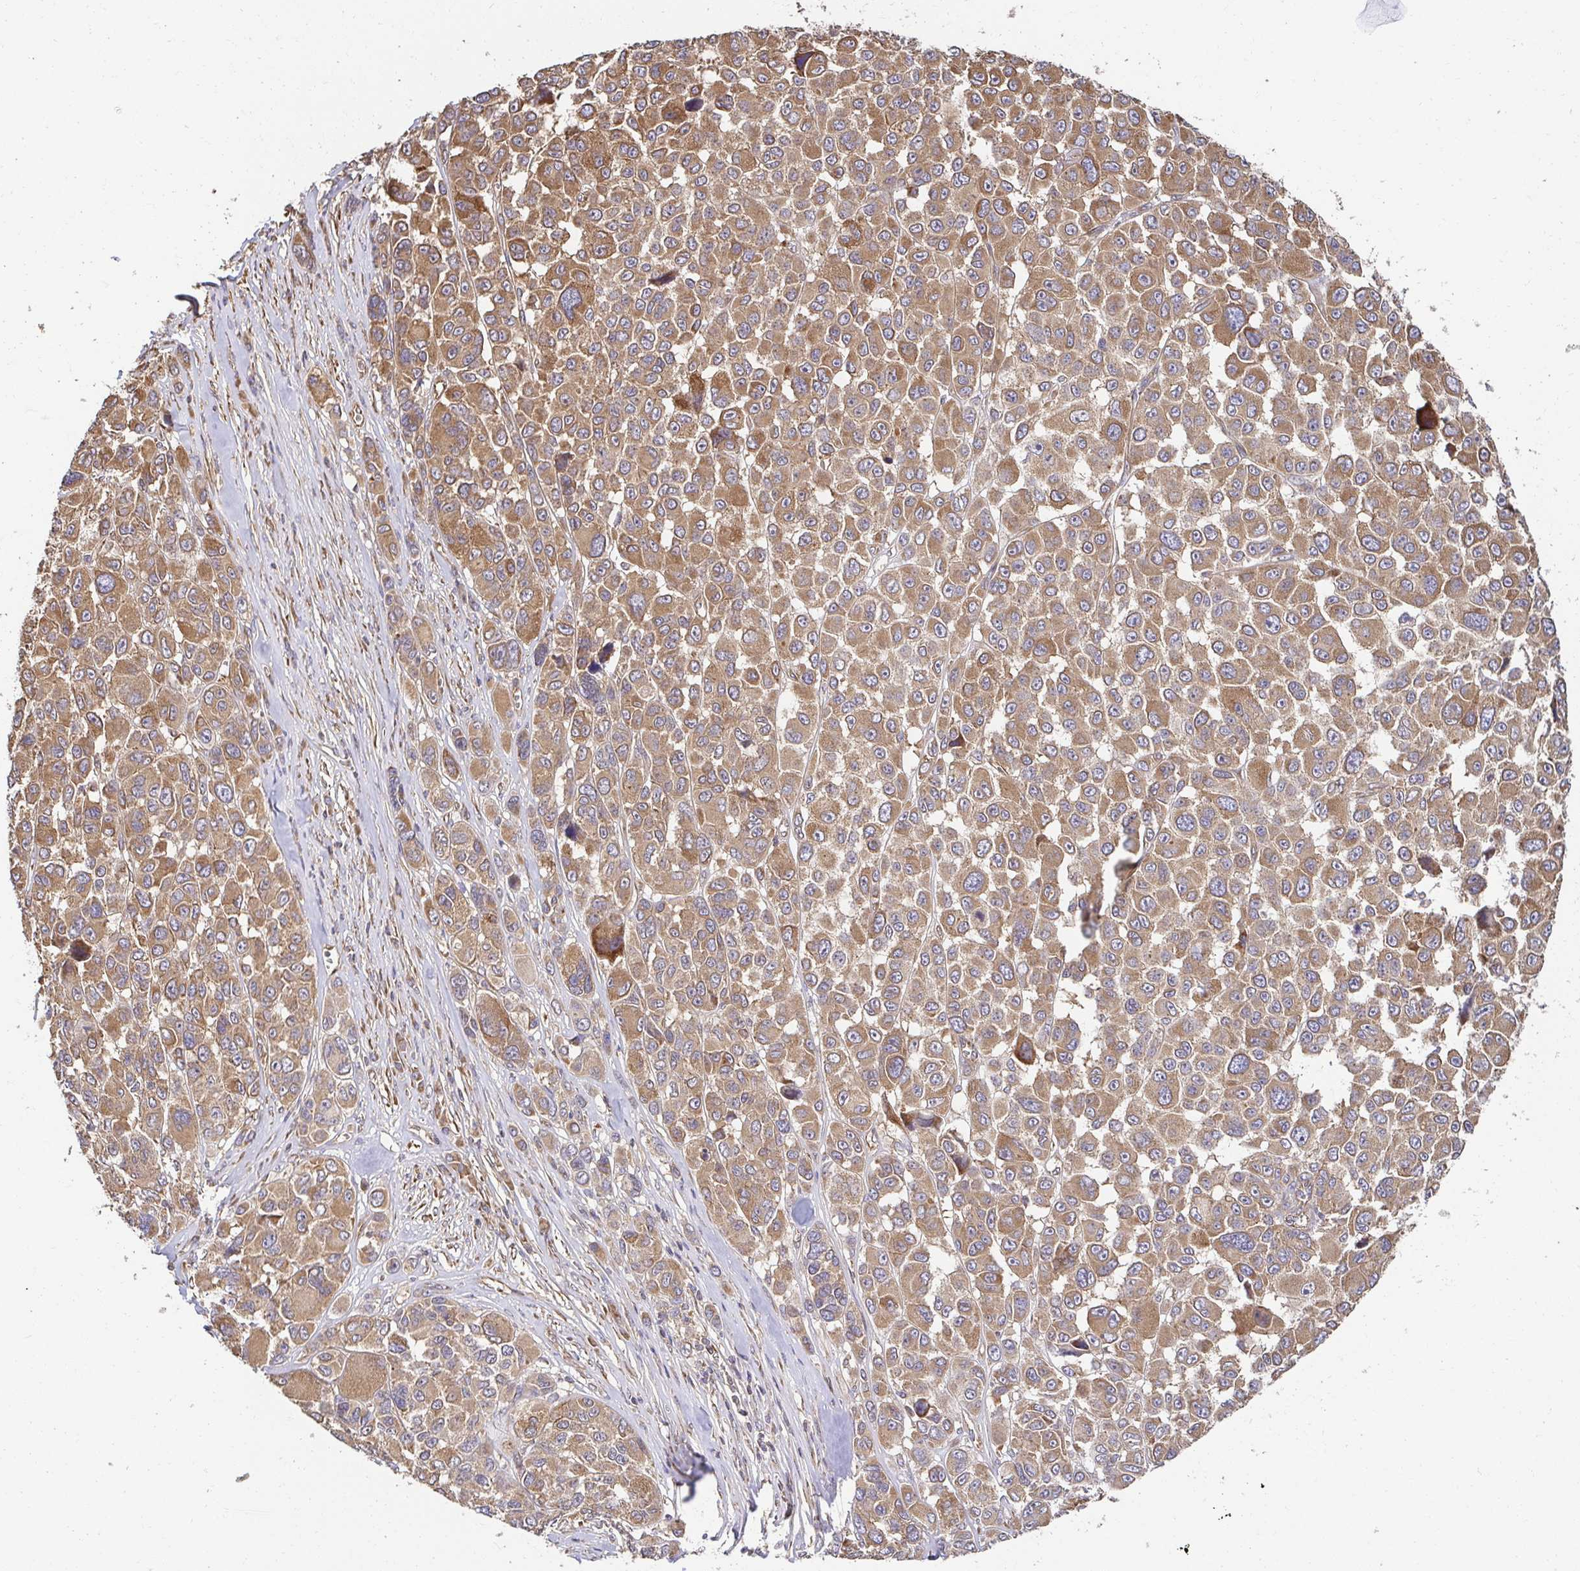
{"staining": {"intensity": "moderate", "quantity": ">75%", "location": "cytoplasmic/membranous"}, "tissue": "melanoma", "cell_type": "Tumor cells", "image_type": "cancer", "snomed": [{"axis": "morphology", "description": "Malignant melanoma, NOS"}, {"axis": "topography", "description": "Skin"}], "caption": "Moderate cytoplasmic/membranous expression for a protein is present in about >75% of tumor cells of malignant melanoma using IHC.", "gene": "APBB1", "patient": {"sex": "female", "age": 66}}